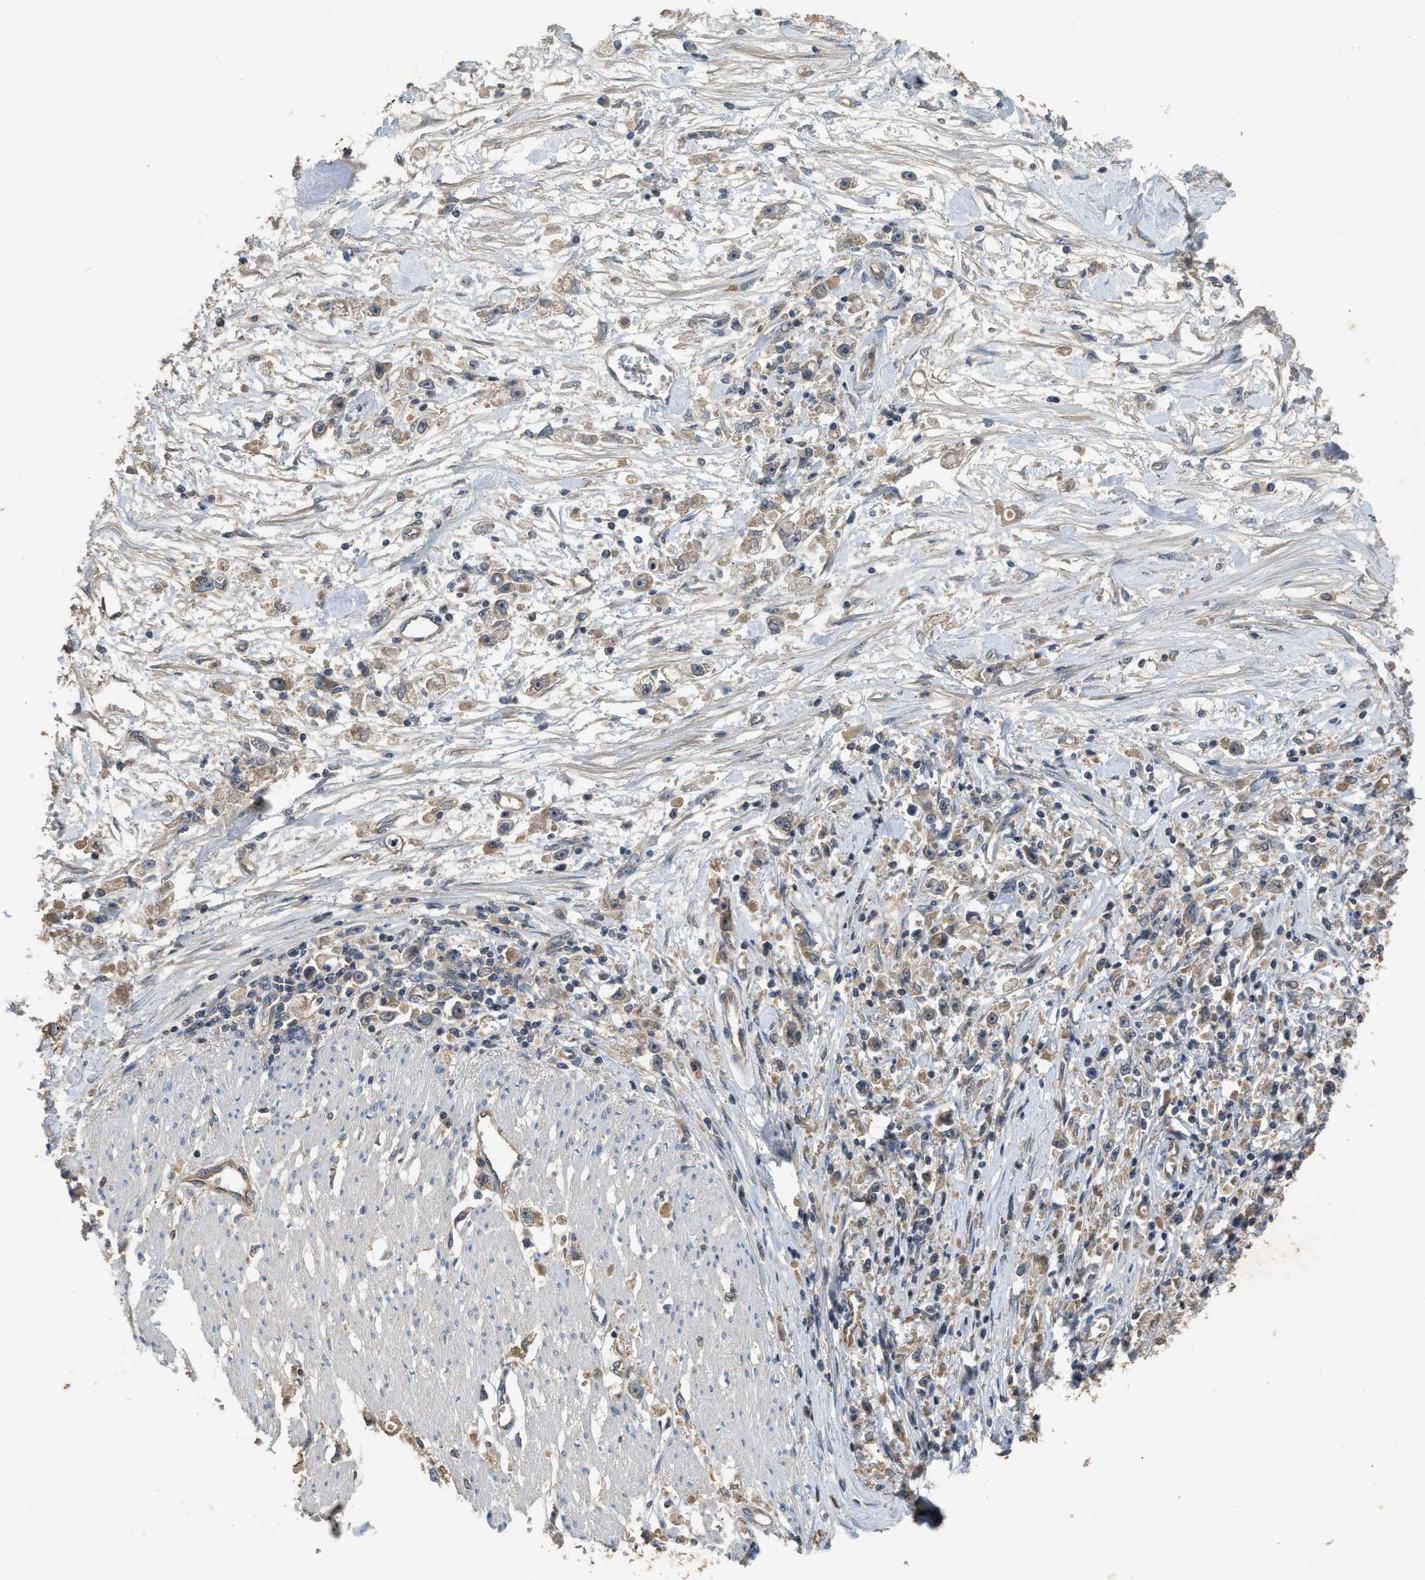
{"staining": {"intensity": "weak", "quantity": ">75%", "location": "cytoplasmic/membranous"}, "tissue": "stomach cancer", "cell_type": "Tumor cells", "image_type": "cancer", "snomed": [{"axis": "morphology", "description": "Adenocarcinoma, NOS"}, {"axis": "topography", "description": "Stomach"}], "caption": "Immunohistochemistry photomicrograph of neoplastic tissue: human stomach cancer stained using IHC exhibits low levels of weak protein expression localized specifically in the cytoplasmic/membranous of tumor cells, appearing as a cytoplasmic/membranous brown color.", "gene": "PPP3CA", "patient": {"sex": "female", "age": 59}}